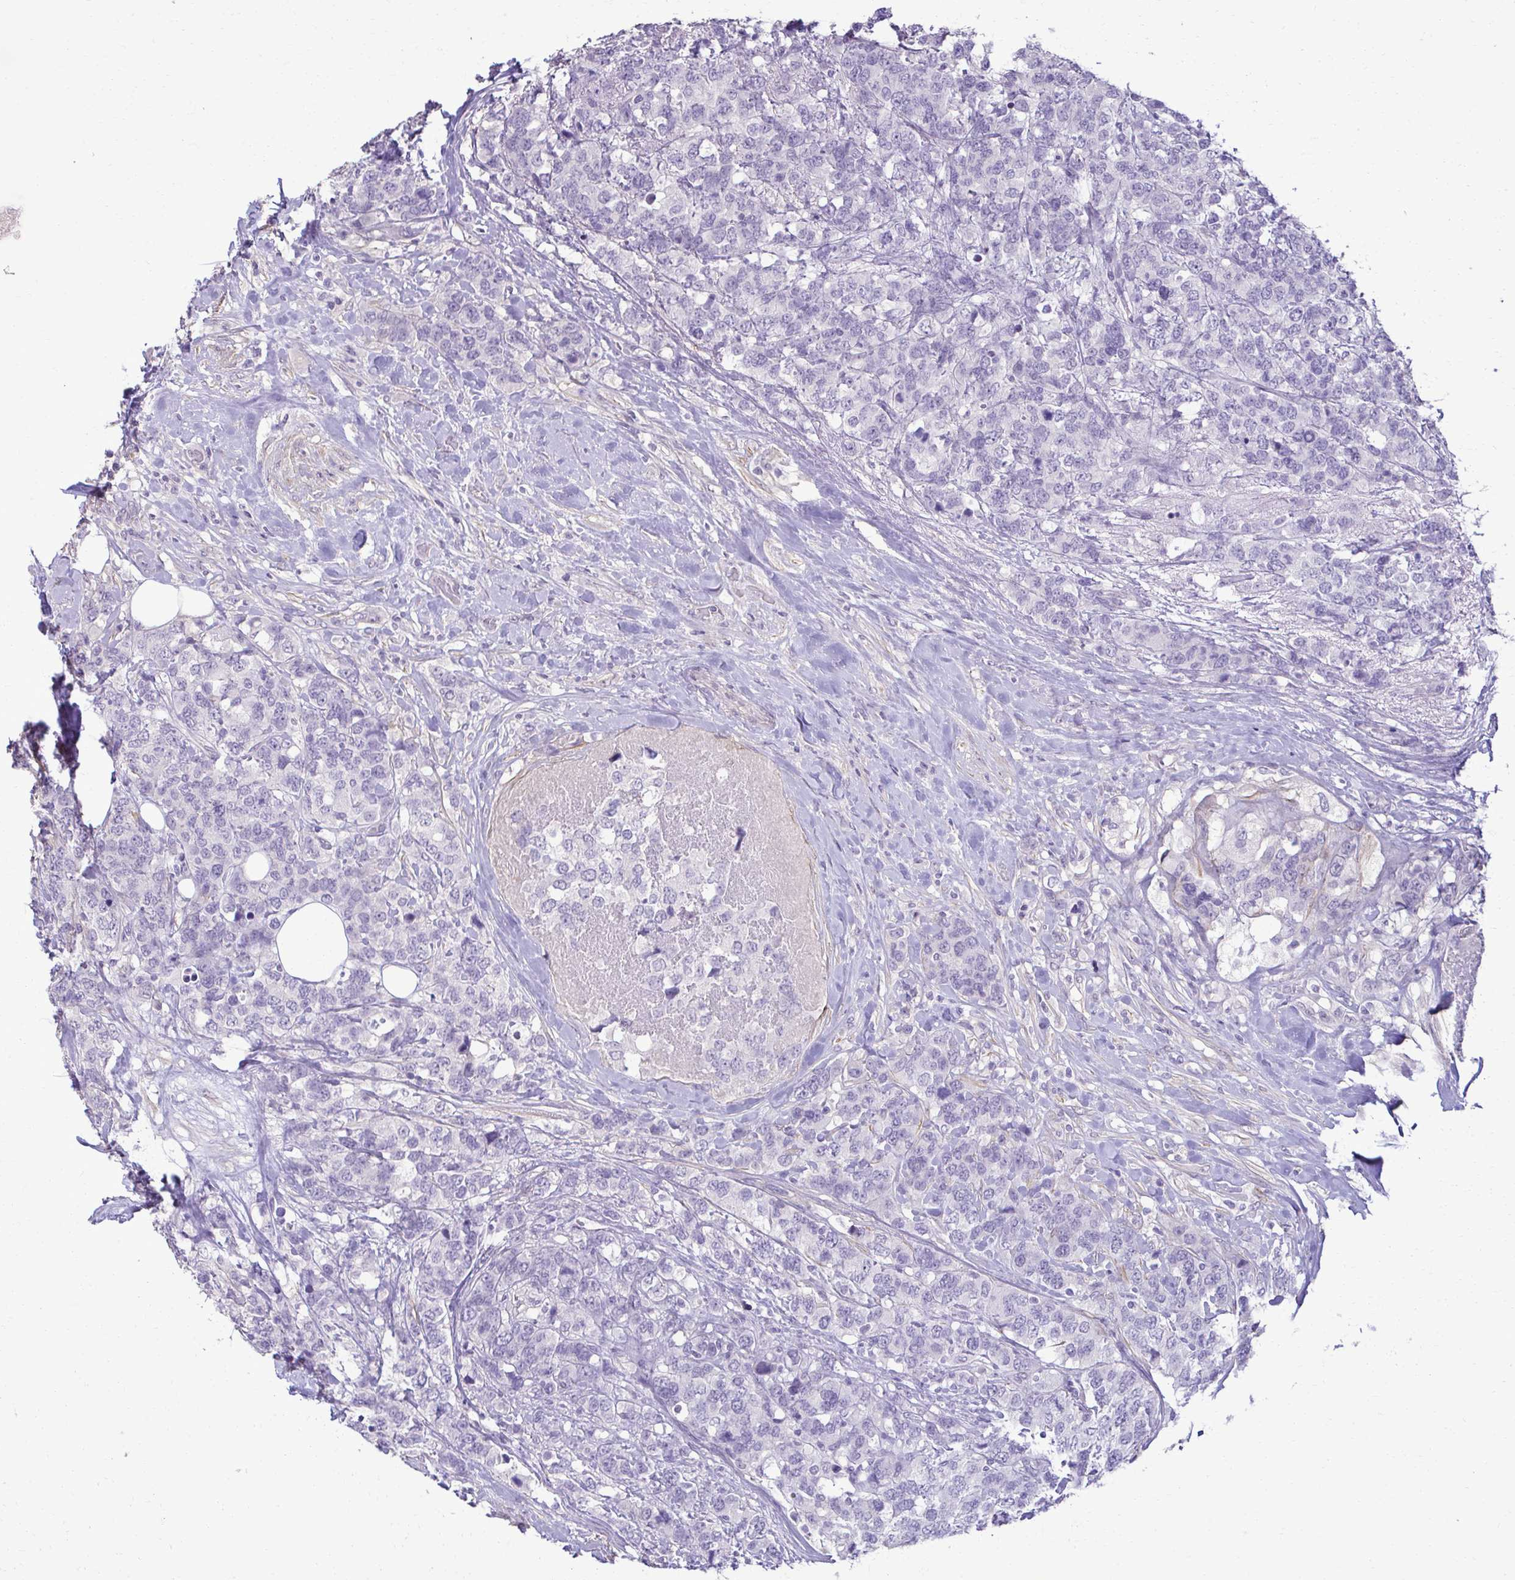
{"staining": {"intensity": "negative", "quantity": "none", "location": "none"}, "tissue": "breast cancer", "cell_type": "Tumor cells", "image_type": "cancer", "snomed": [{"axis": "morphology", "description": "Lobular carcinoma"}, {"axis": "topography", "description": "Breast"}], "caption": "Human breast lobular carcinoma stained for a protein using immunohistochemistry (IHC) demonstrates no positivity in tumor cells.", "gene": "SLC30A3", "patient": {"sex": "female", "age": 59}}